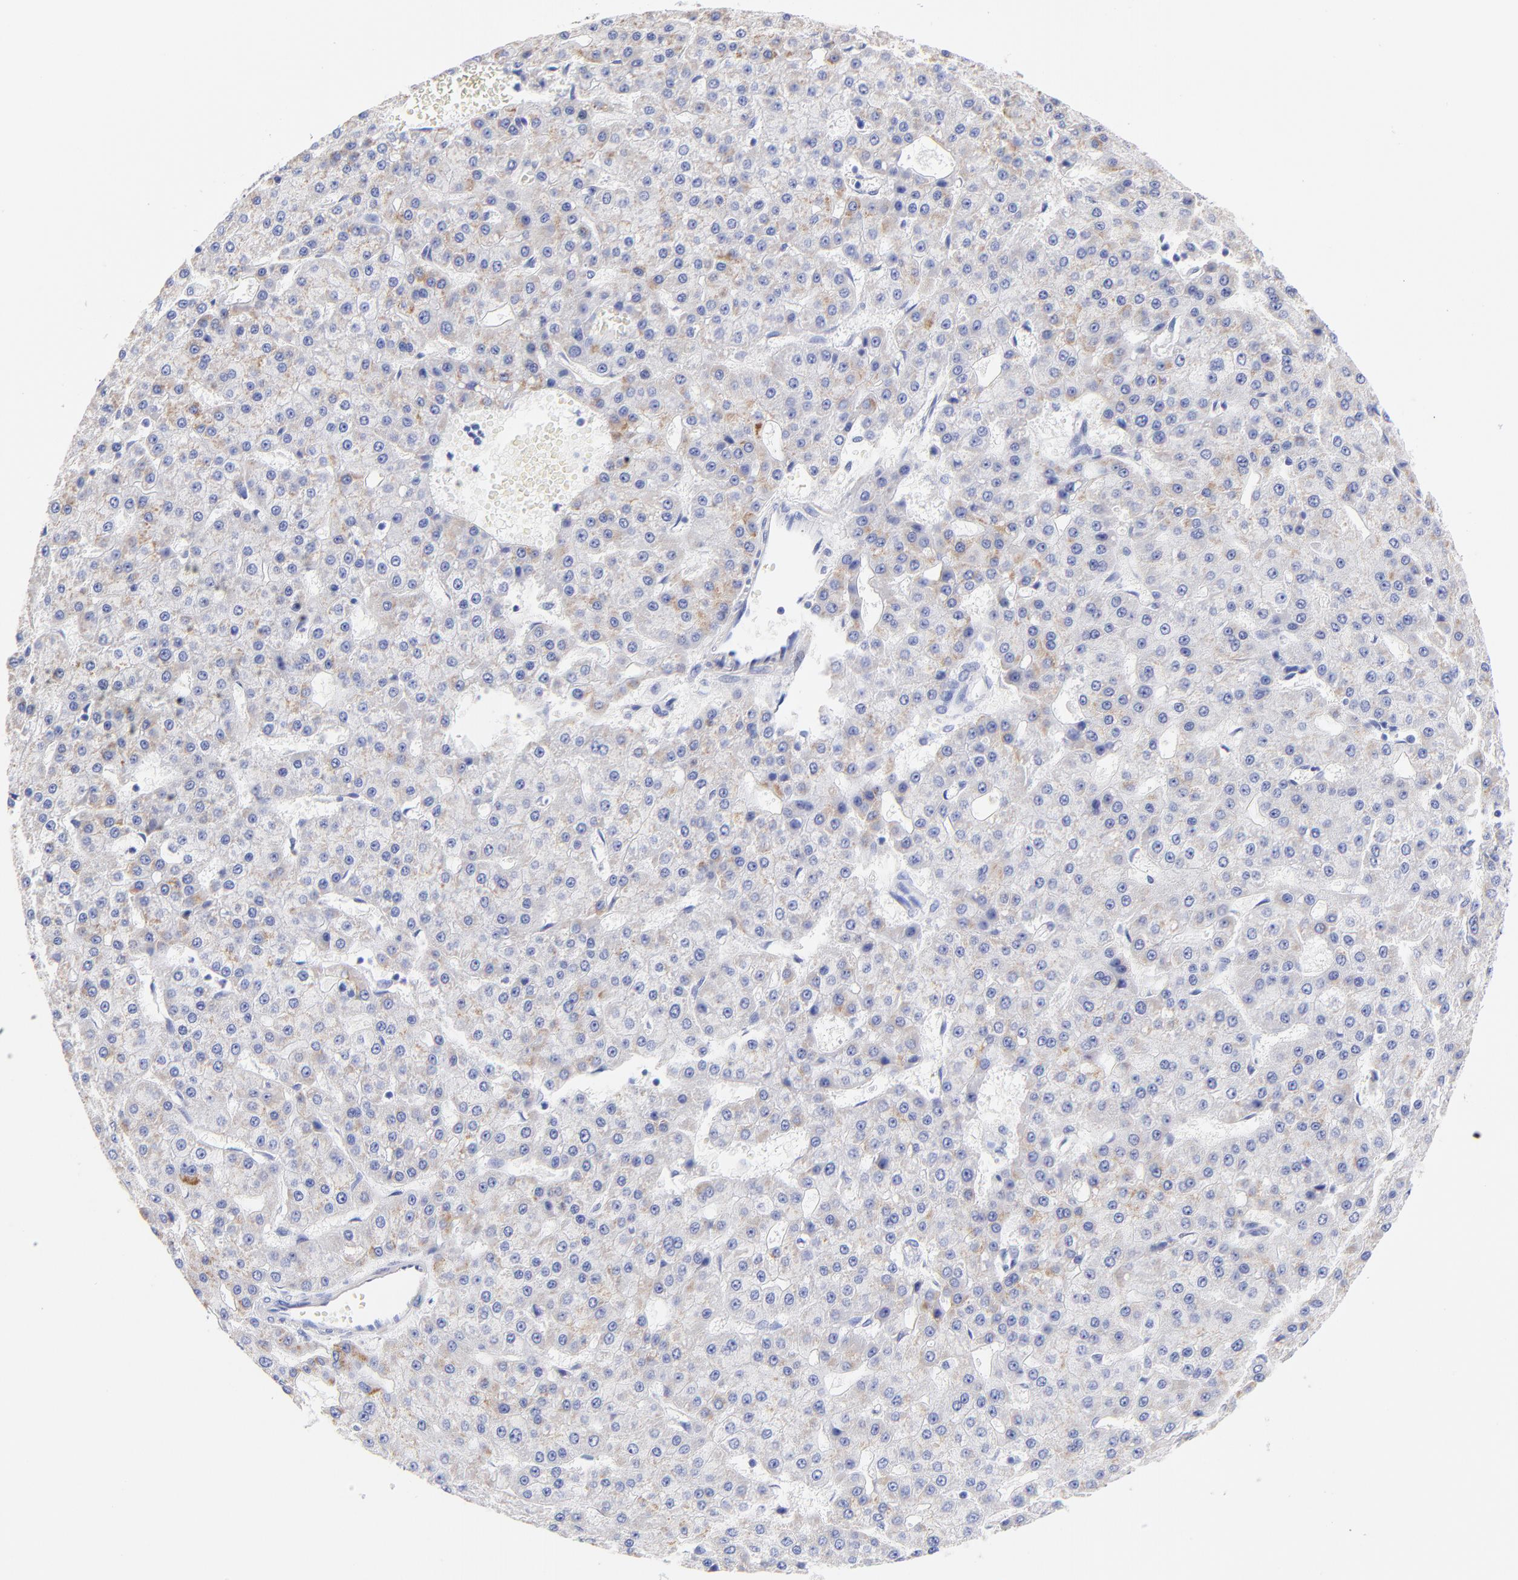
{"staining": {"intensity": "weak", "quantity": "25%-75%", "location": "cytoplasmic/membranous"}, "tissue": "liver cancer", "cell_type": "Tumor cells", "image_type": "cancer", "snomed": [{"axis": "morphology", "description": "Carcinoma, Hepatocellular, NOS"}, {"axis": "topography", "description": "Liver"}], "caption": "Protein analysis of hepatocellular carcinoma (liver) tissue demonstrates weak cytoplasmic/membranous expression in approximately 25%-75% of tumor cells.", "gene": "C1QTNF6", "patient": {"sex": "male", "age": 47}}